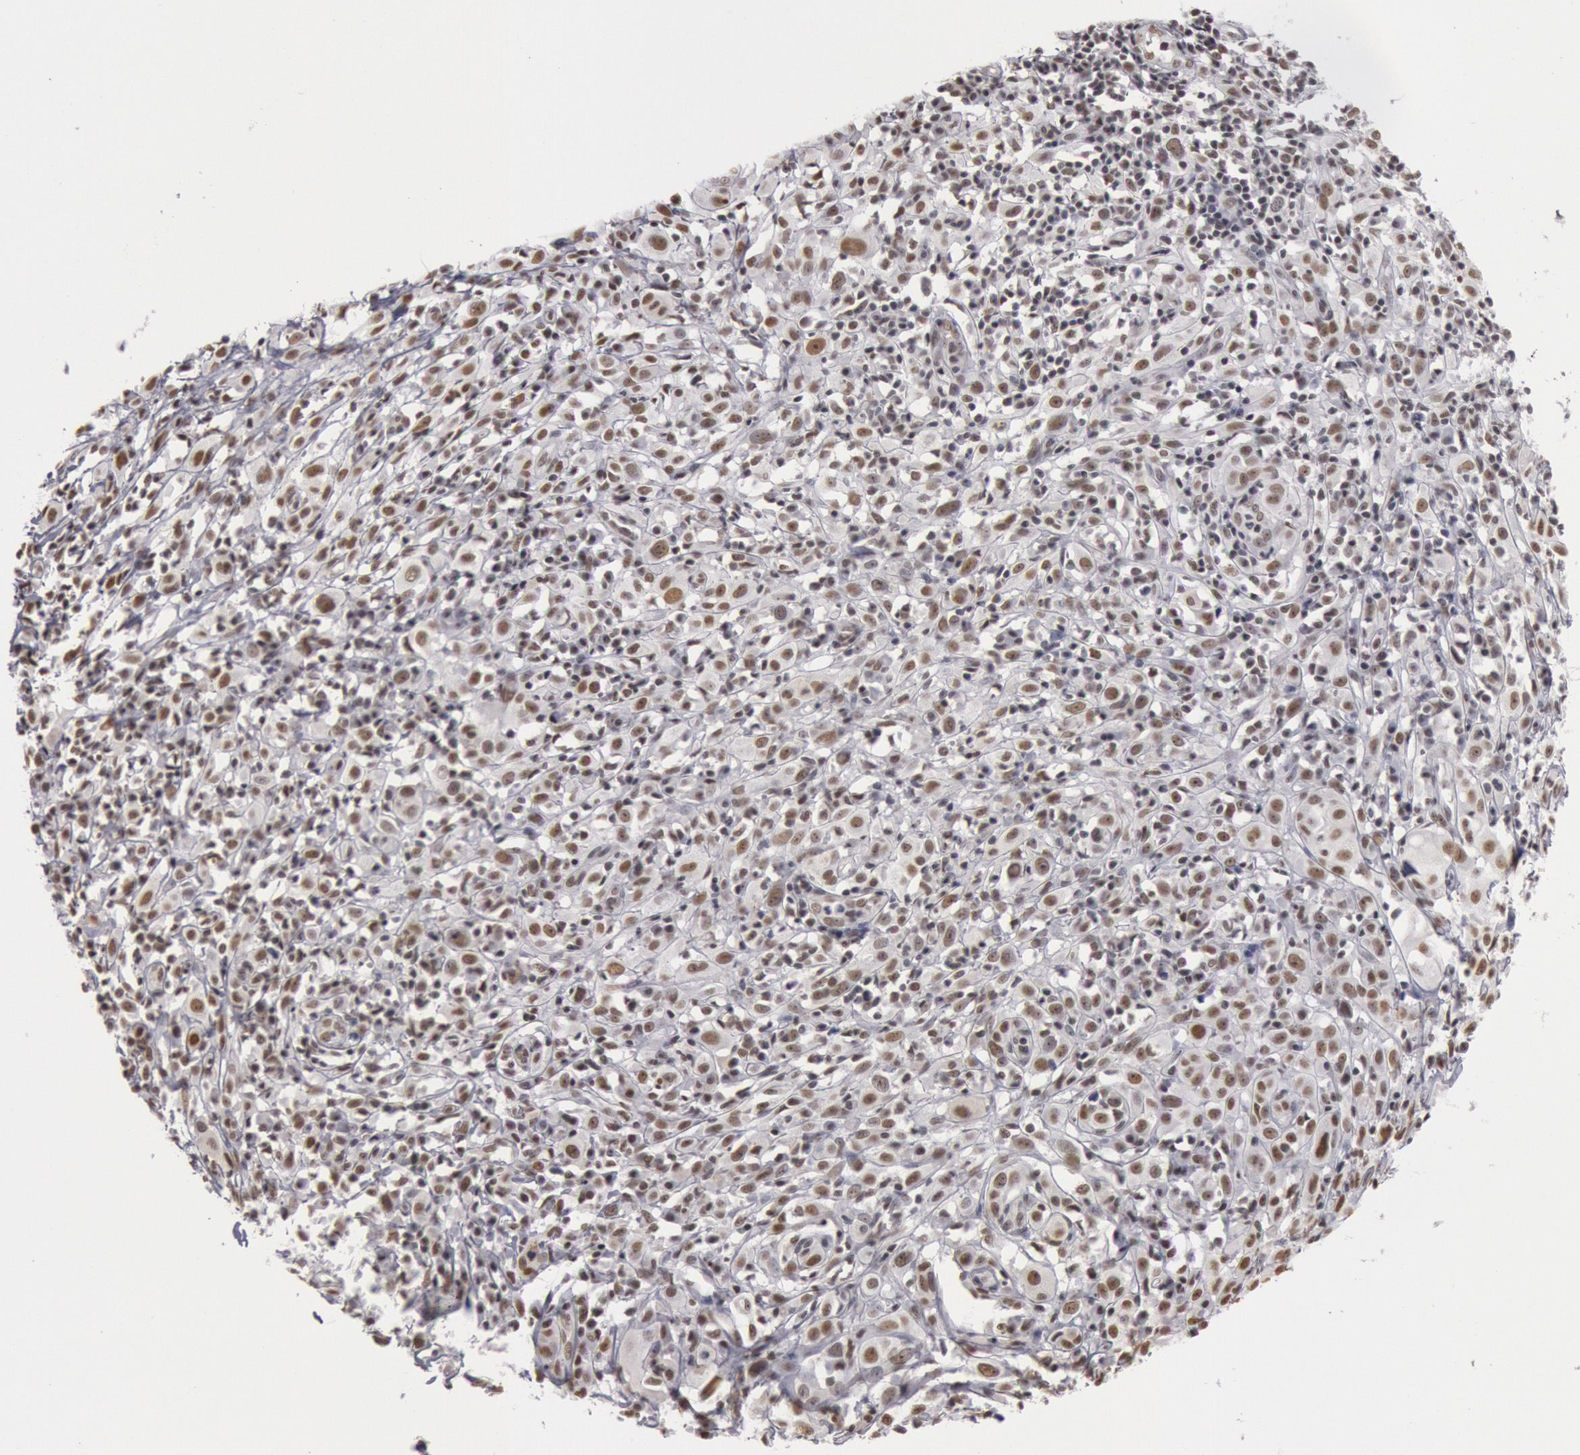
{"staining": {"intensity": "moderate", "quantity": ">75%", "location": "nuclear"}, "tissue": "melanoma", "cell_type": "Tumor cells", "image_type": "cancer", "snomed": [{"axis": "morphology", "description": "Malignant melanoma, NOS"}, {"axis": "topography", "description": "Skin"}], "caption": "Malignant melanoma stained for a protein (brown) exhibits moderate nuclear positive expression in approximately >75% of tumor cells.", "gene": "ESS2", "patient": {"sex": "female", "age": 52}}